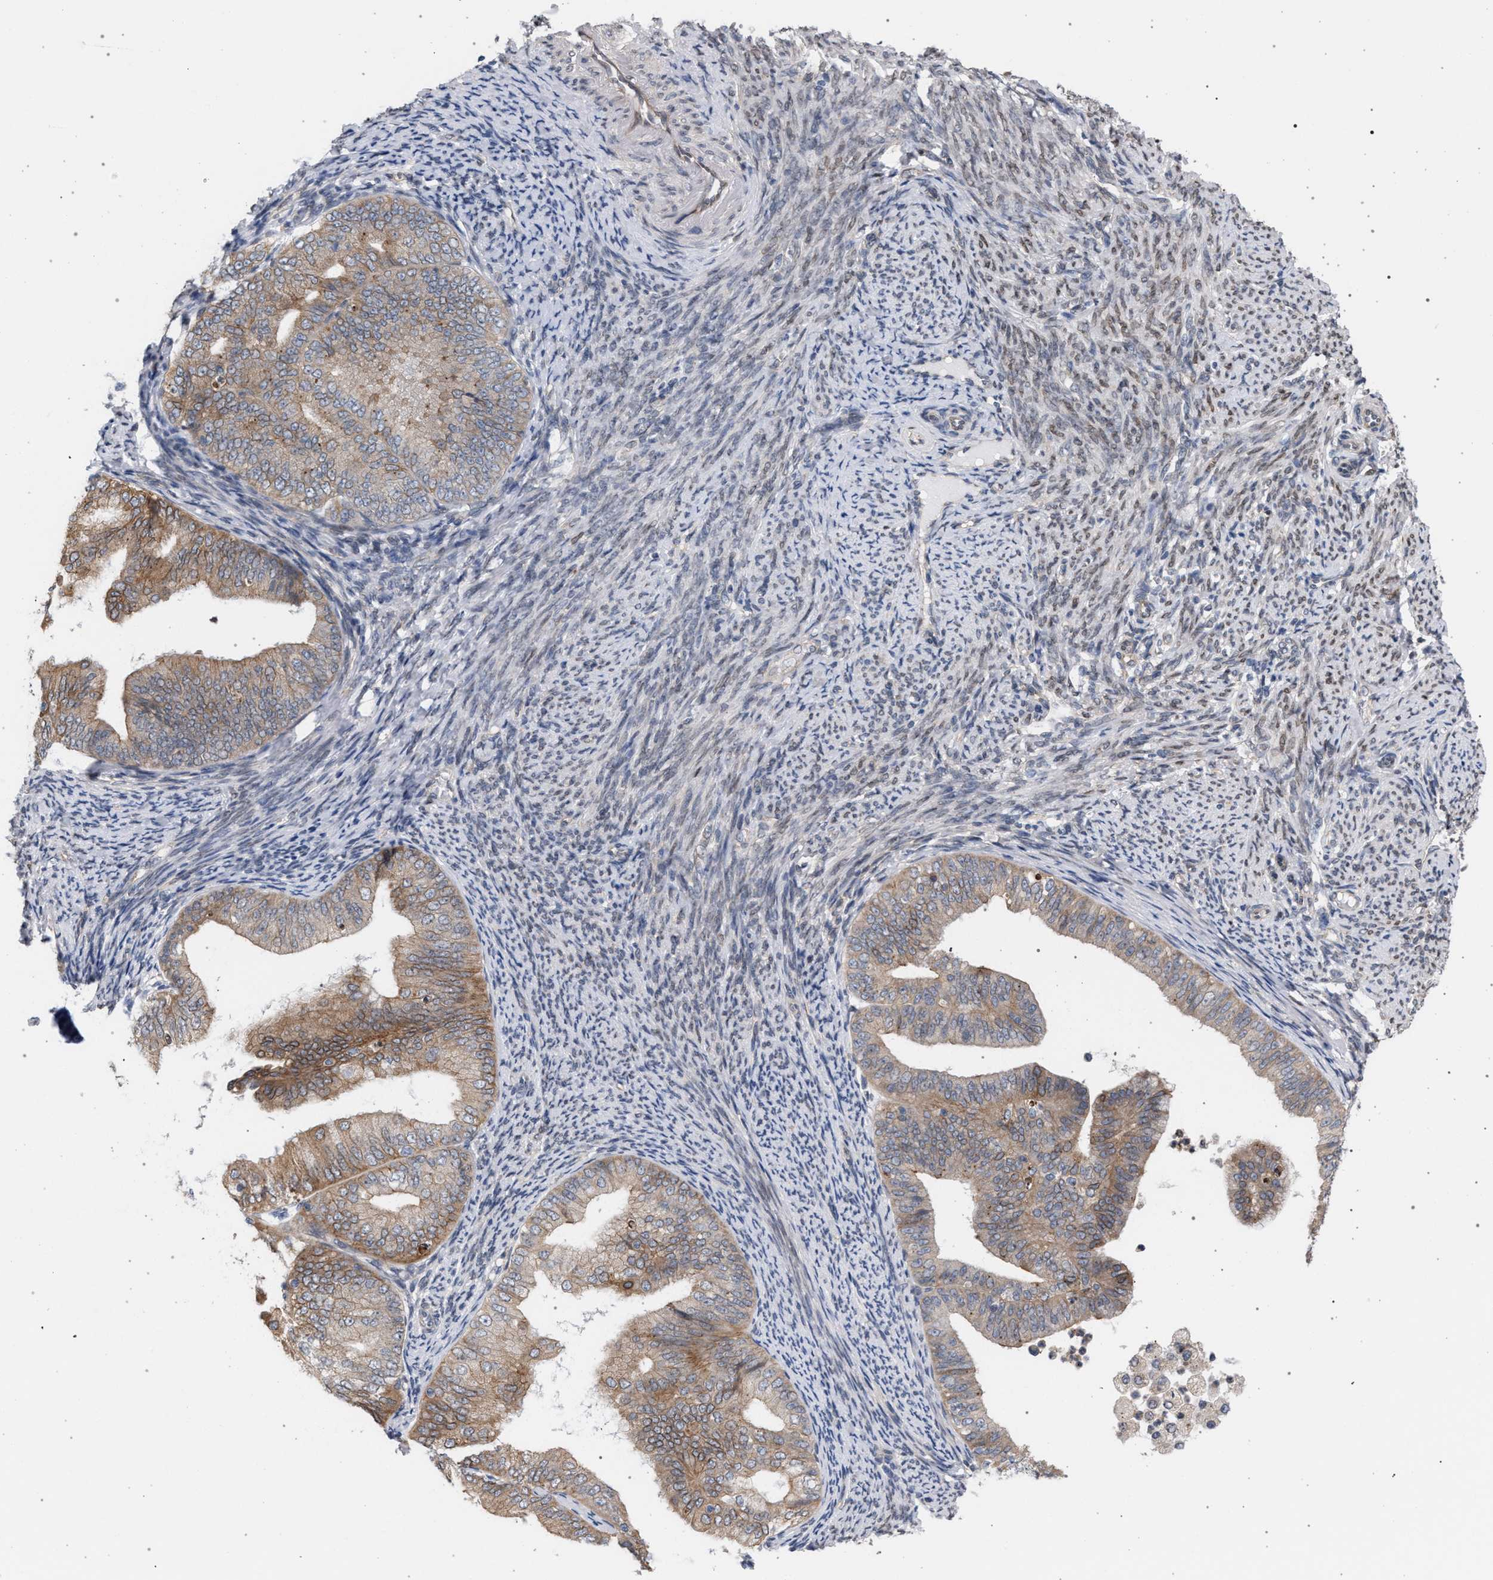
{"staining": {"intensity": "moderate", "quantity": ">75%", "location": "cytoplasmic/membranous"}, "tissue": "endometrial cancer", "cell_type": "Tumor cells", "image_type": "cancer", "snomed": [{"axis": "morphology", "description": "Adenocarcinoma, NOS"}, {"axis": "topography", "description": "Endometrium"}], "caption": "High-power microscopy captured an immunohistochemistry photomicrograph of endometrial cancer, revealing moderate cytoplasmic/membranous expression in approximately >75% of tumor cells.", "gene": "ARPC5L", "patient": {"sex": "female", "age": 63}}